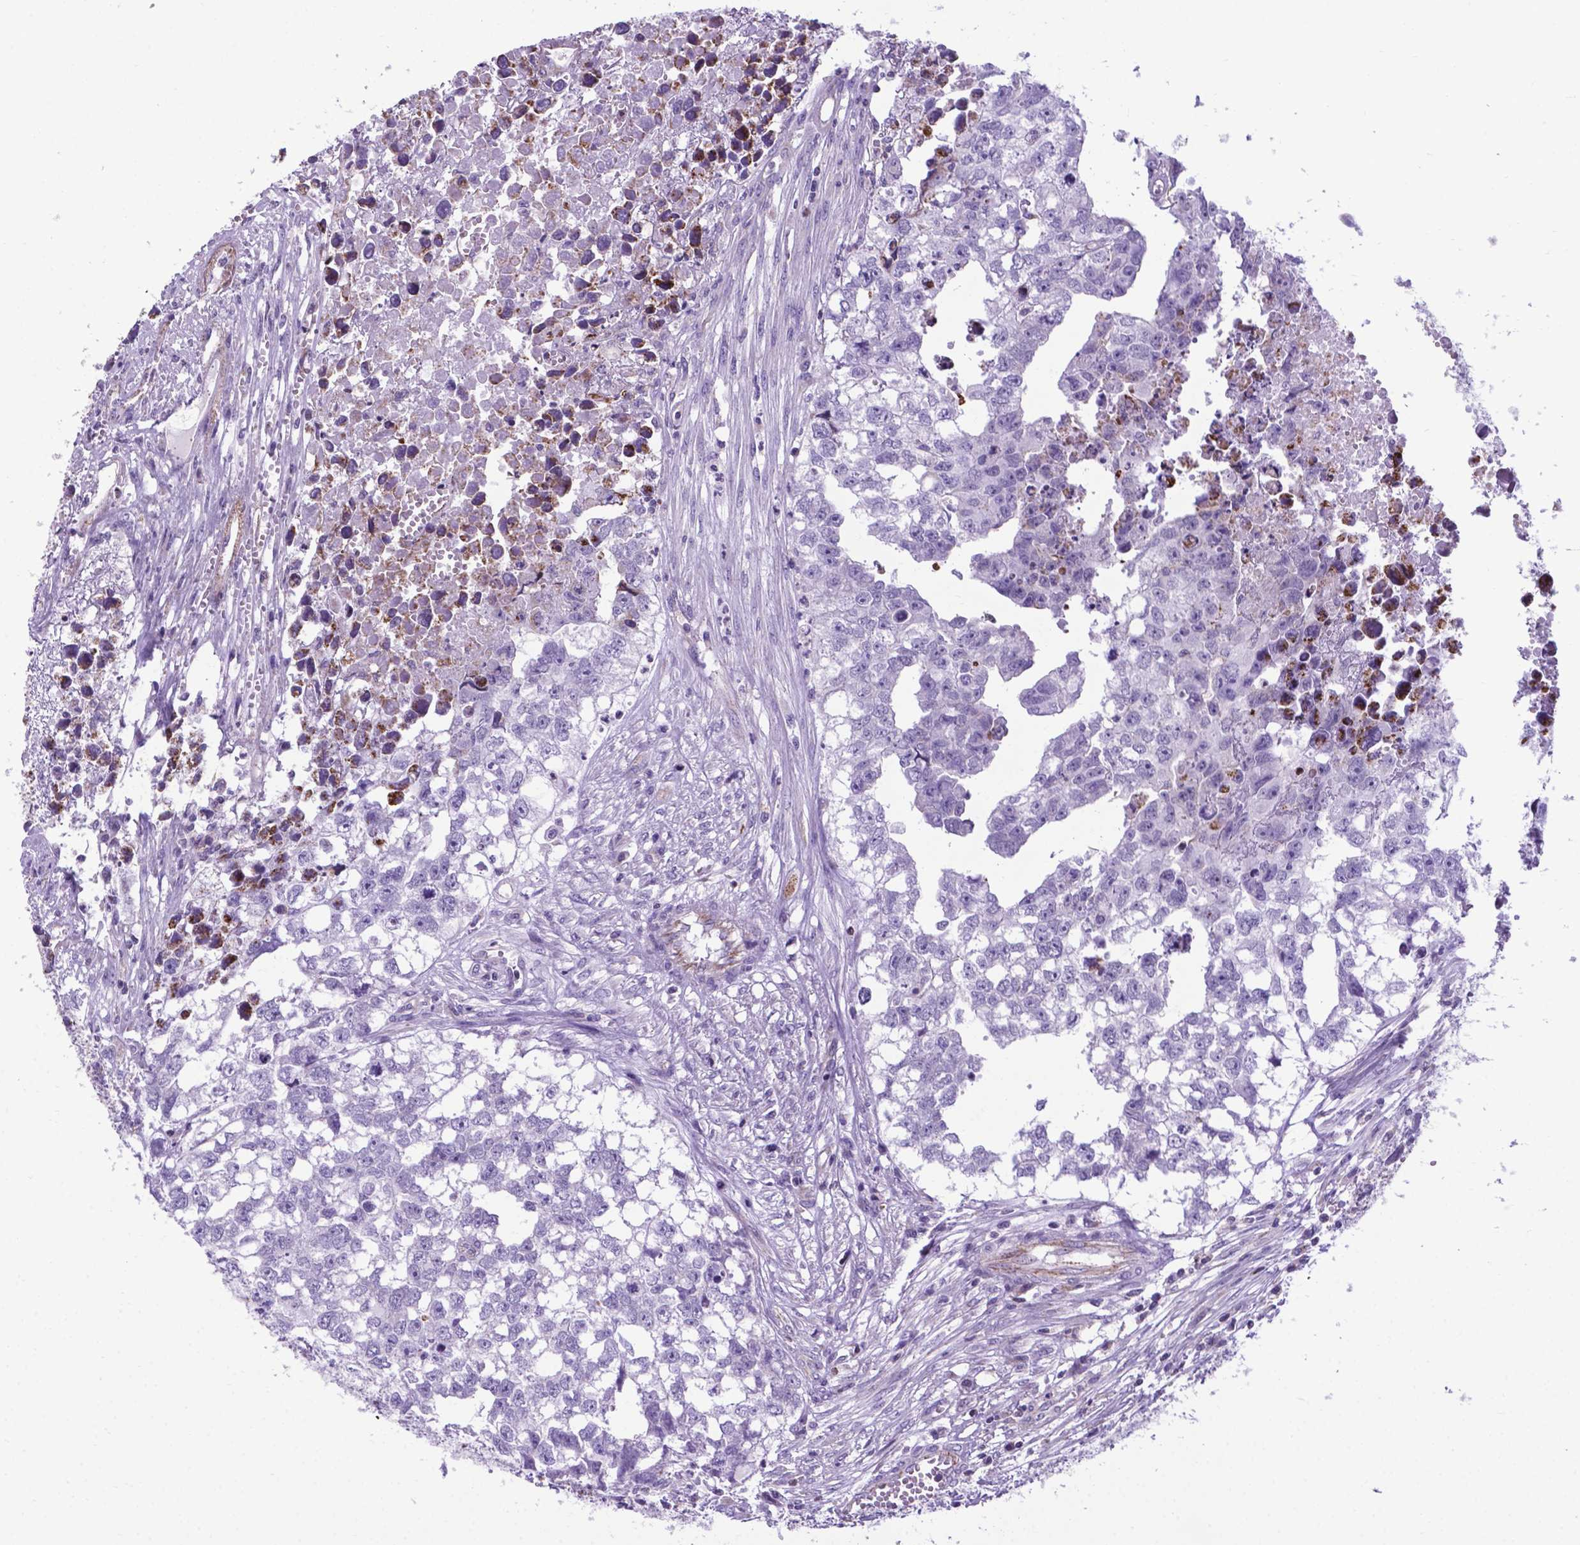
{"staining": {"intensity": "negative", "quantity": "none", "location": "none"}, "tissue": "testis cancer", "cell_type": "Tumor cells", "image_type": "cancer", "snomed": [{"axis": "morphology", "description": "Carcinoma, Embryonal, NOS"}, {"axis": "morphology", "description": "Teratoma, malignant, NOS"}, {"axis": "topography", "description": "Testis"}], "caption": "DAB immunohistochemical staining of human testis cancer shows no significant positivity in tumor cells.", "gene": "POU3F3", "patient": {"sex": "male", "age": 44}}